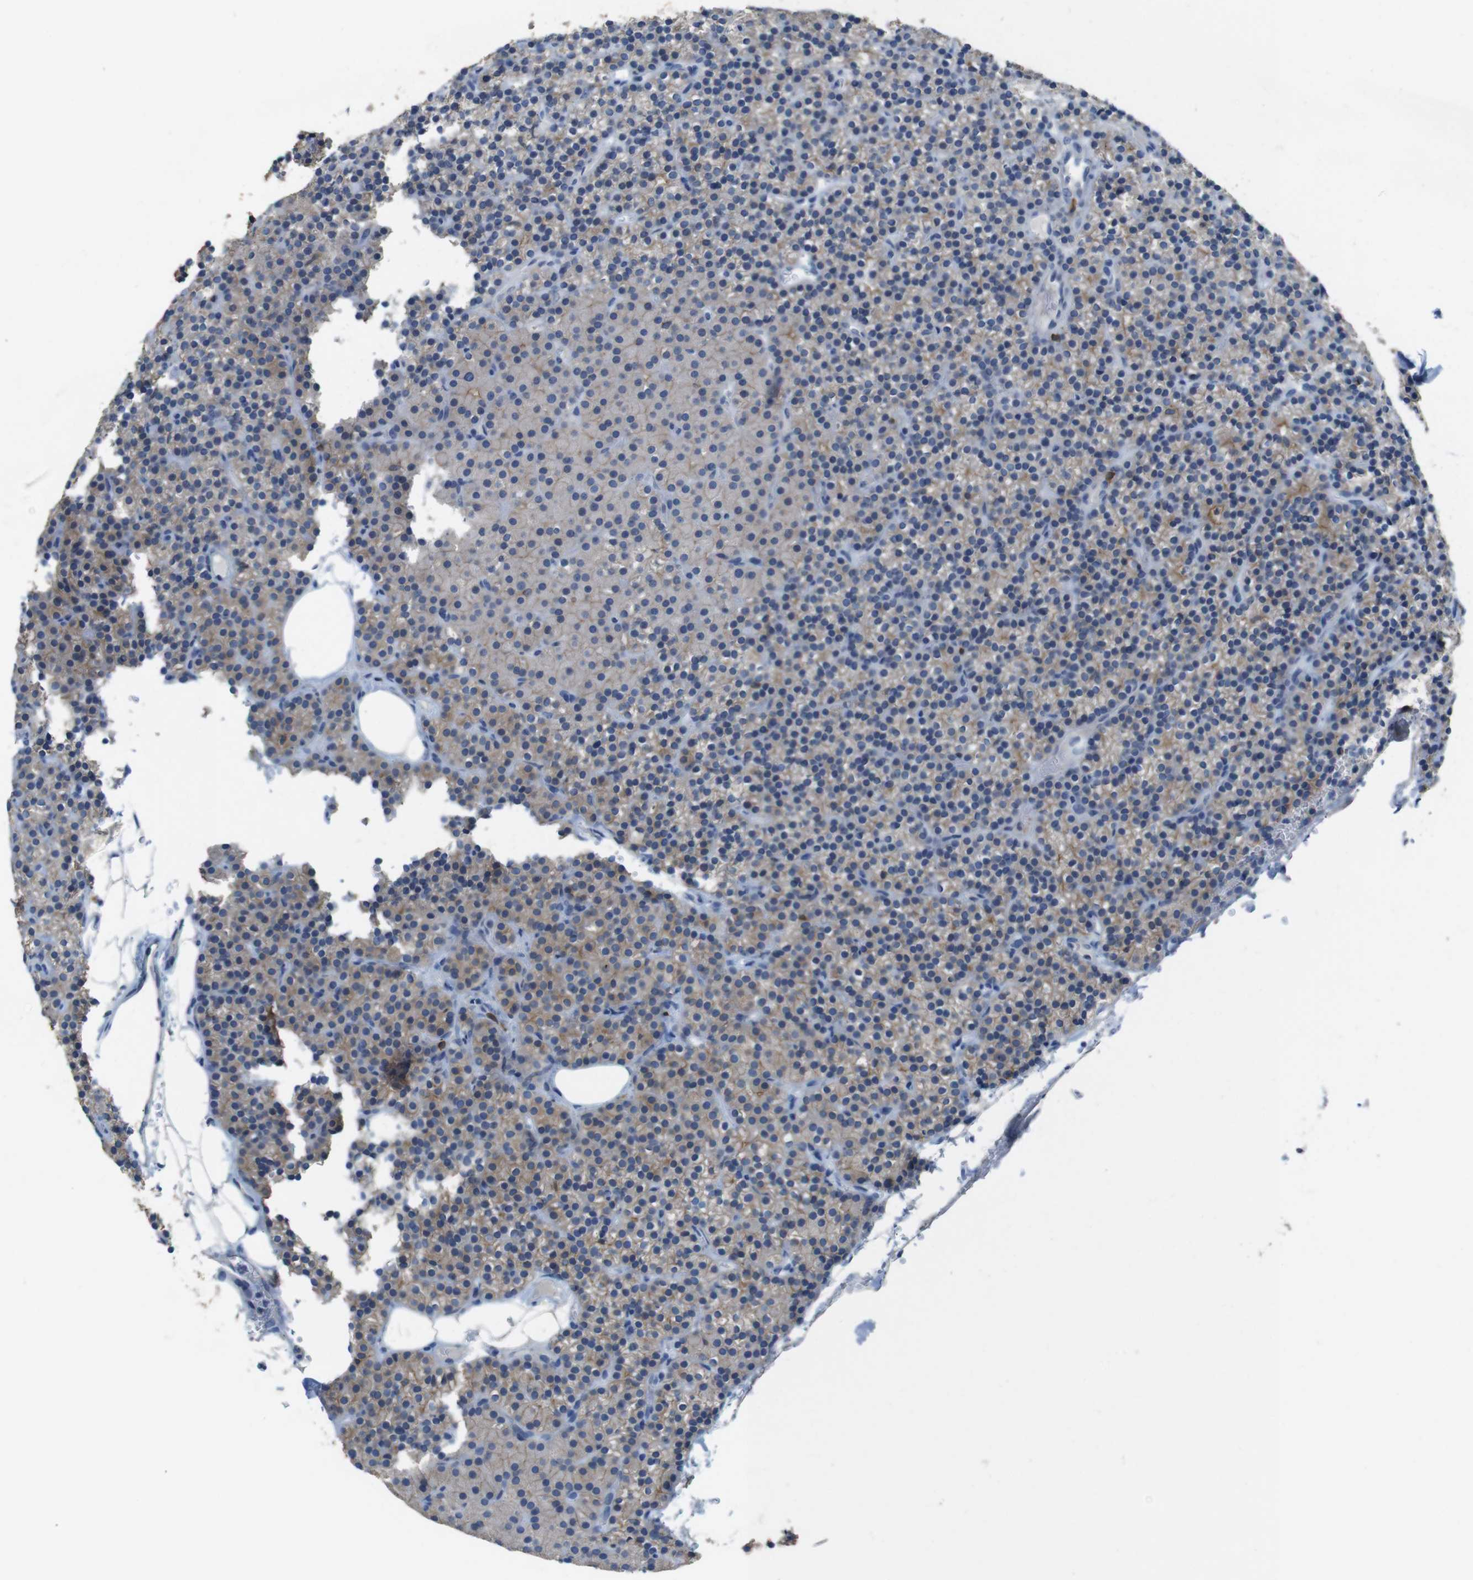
{"staining": {"intensity": "moderate", "quantity": "25%-75%", "location": "cytoplasmic/membranous"}, "tissue": "parathyroid gland", "cell_type": "Glandular cells", "image_type": "normal", "snomed": [{"axis": "morphology", "description": "Normal tissue, NOS"}, {"axis": "morphology", "description": "Hyperplasia, NOS"}, {"axis": "topography", "description": "Parathyroid gland"}], "caption": "About 25%-75% of glandular cells in unremarkable human parathyroid gland exhibit moderate cytoplasmic/membranous protein expression as visualized by brown immunohistochemical staining.", "gene": "TJP3", "patient": {"sex": "male", "age": 44}}